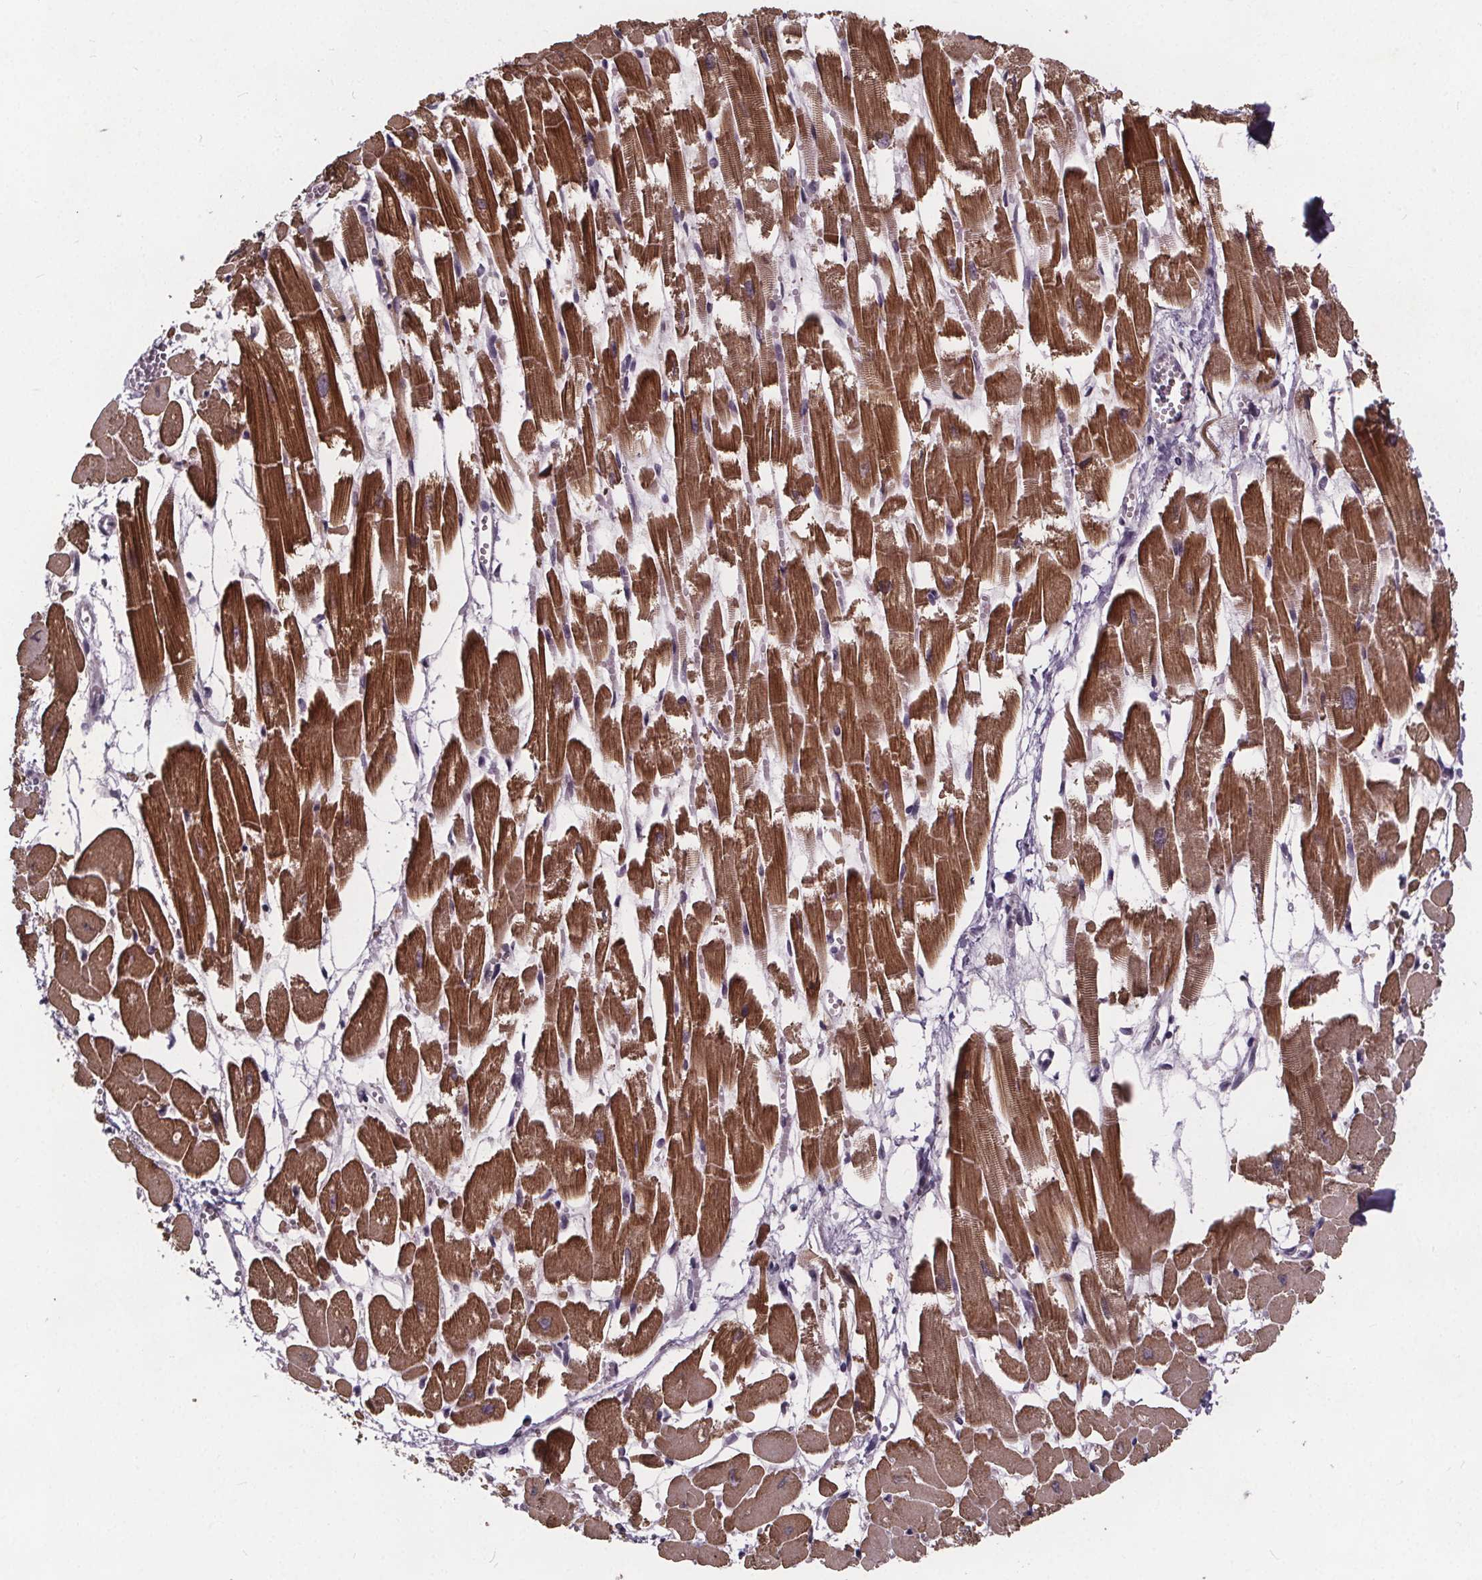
{"staining": {"intensity": "moderate", "quantity": ">75%", "location": "cytoplasmic/membranous"}, "tissue": "heart muscle", "cell_type": "Cardiomyocytes", "image_type": "normal", "snomed": [{"axis": "morphology", "description": "Normal tissue, NOS"}, {"axis": "topography", "description": "Heart"}], "caption": "Moderate cytoplasmic/membranous positivity for a protein is present in approximately >75% of cardiomyocytes of unremarkable heart muscle using immunohistochemistry (IHC).", "gene": "FAM181B", "patient": {"sex": "female", "age": 52}}